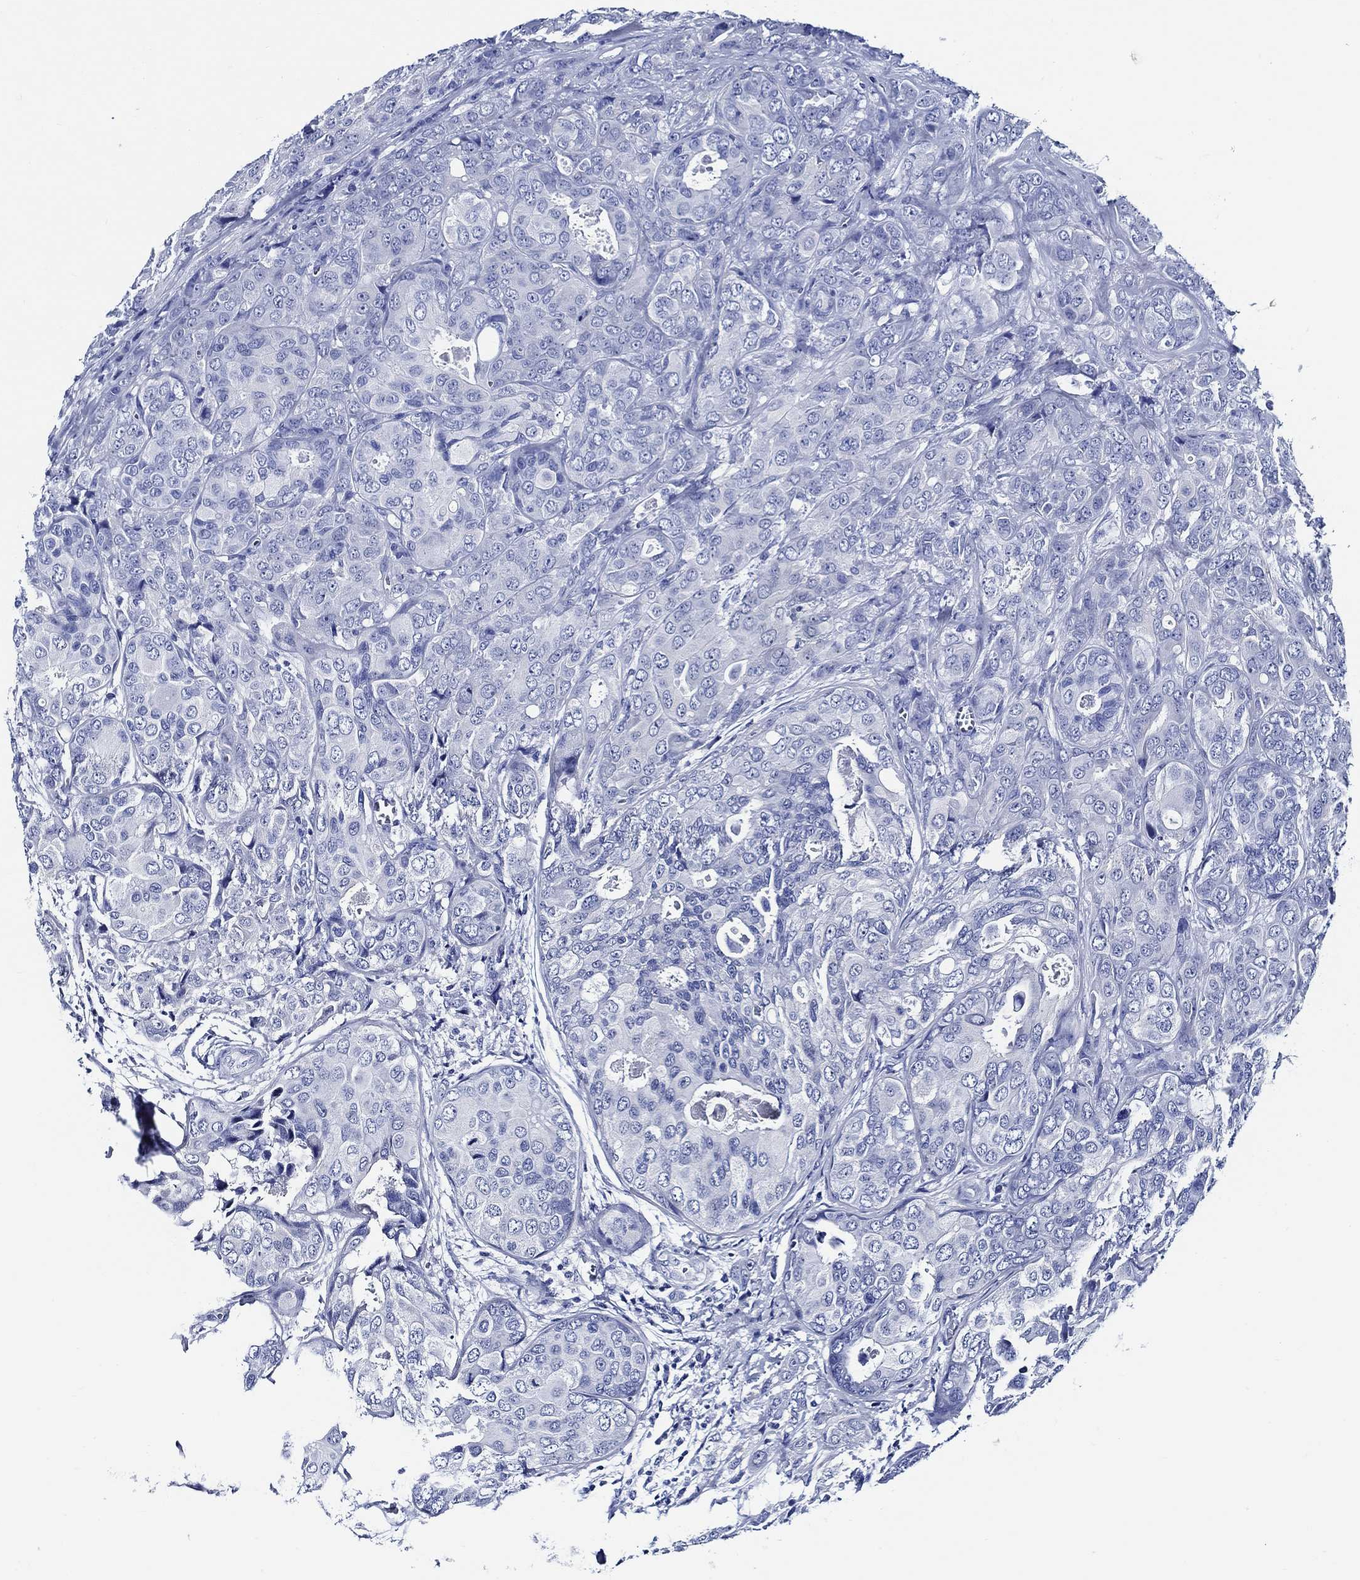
{"staining": {"intensity": "negative", "quantity": "none", "location": "none"}, "tissue": "breast cancer", "cell_type": "Tumor cells", "image_type": "cancer", "snomed": [{"axis": "morphology", "description": "Duct carcinoma"}, {"axis": "topography", "description": "Breast"}], "caption": "The histopathology image reveals no significant positivity in tumor cells of intraductal carcinoma (breast). (Stains: DAB immunohistochemistry with hematoxylin counter stain, Microscopy: brightfield microscopy at high magnification).", "gene": "WDR62", "patient": {"sex": "female", "age": 43}}